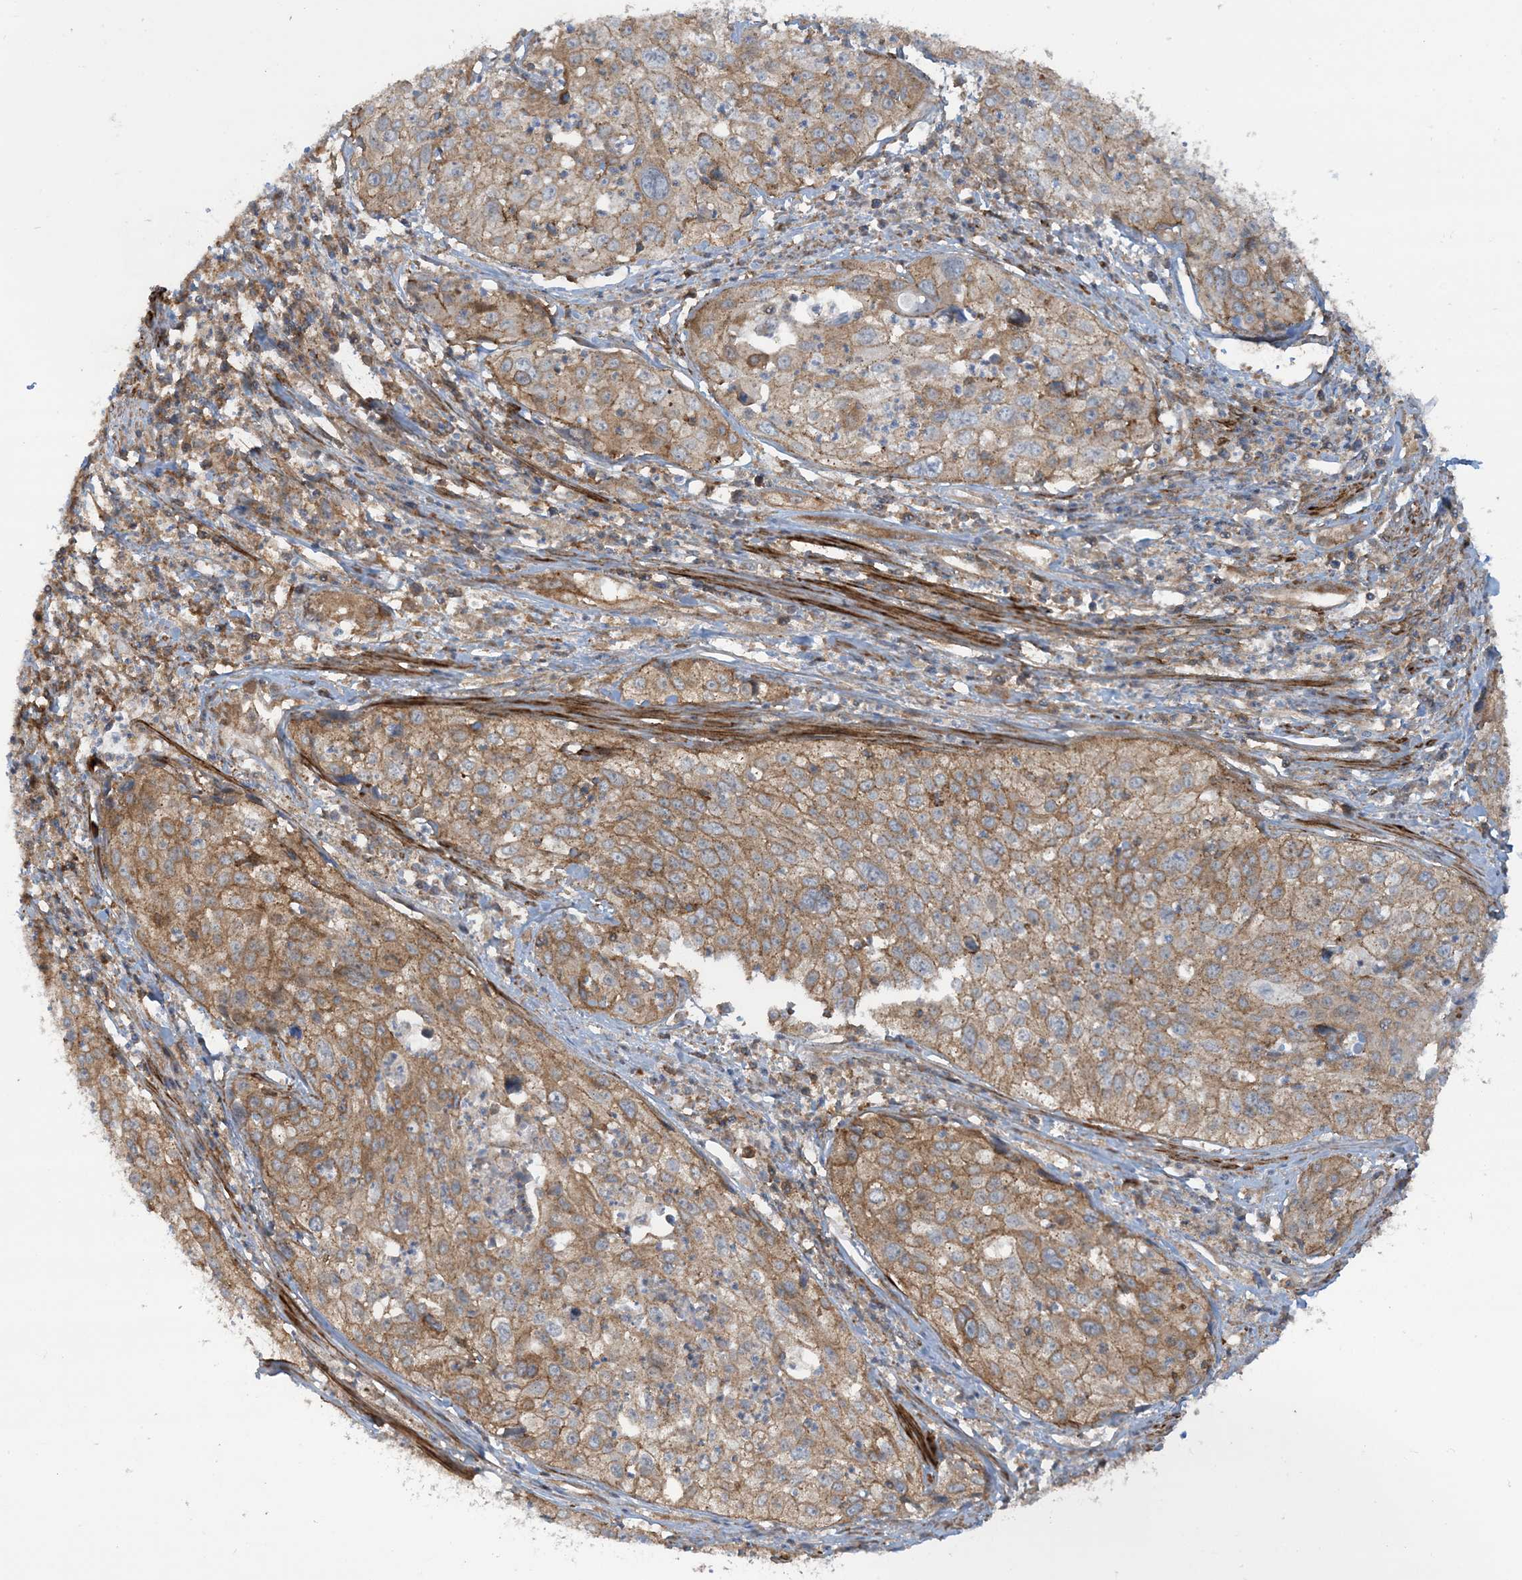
{"staining": {"intensity": "moderate", "quantity": ">75%", "location": "cytoplasmic/membranous"}, "tissue": "cervical cancer", "cell_type": "Tumor cells", "image_type": "cancer", "snomed": [{"axis": "morphology", "description": "Squamous cell carcinoma, NOS"}, {"axis": "topography", "description": "Cervix"}], "caption": "Human cervical cancer stained with a brown dye reveals moderate cytoplasmic/membranous positive positivity in about >75% of tumor cells.", "gene": "STAM2", "patient": {"sex": "female", "age": 31}}